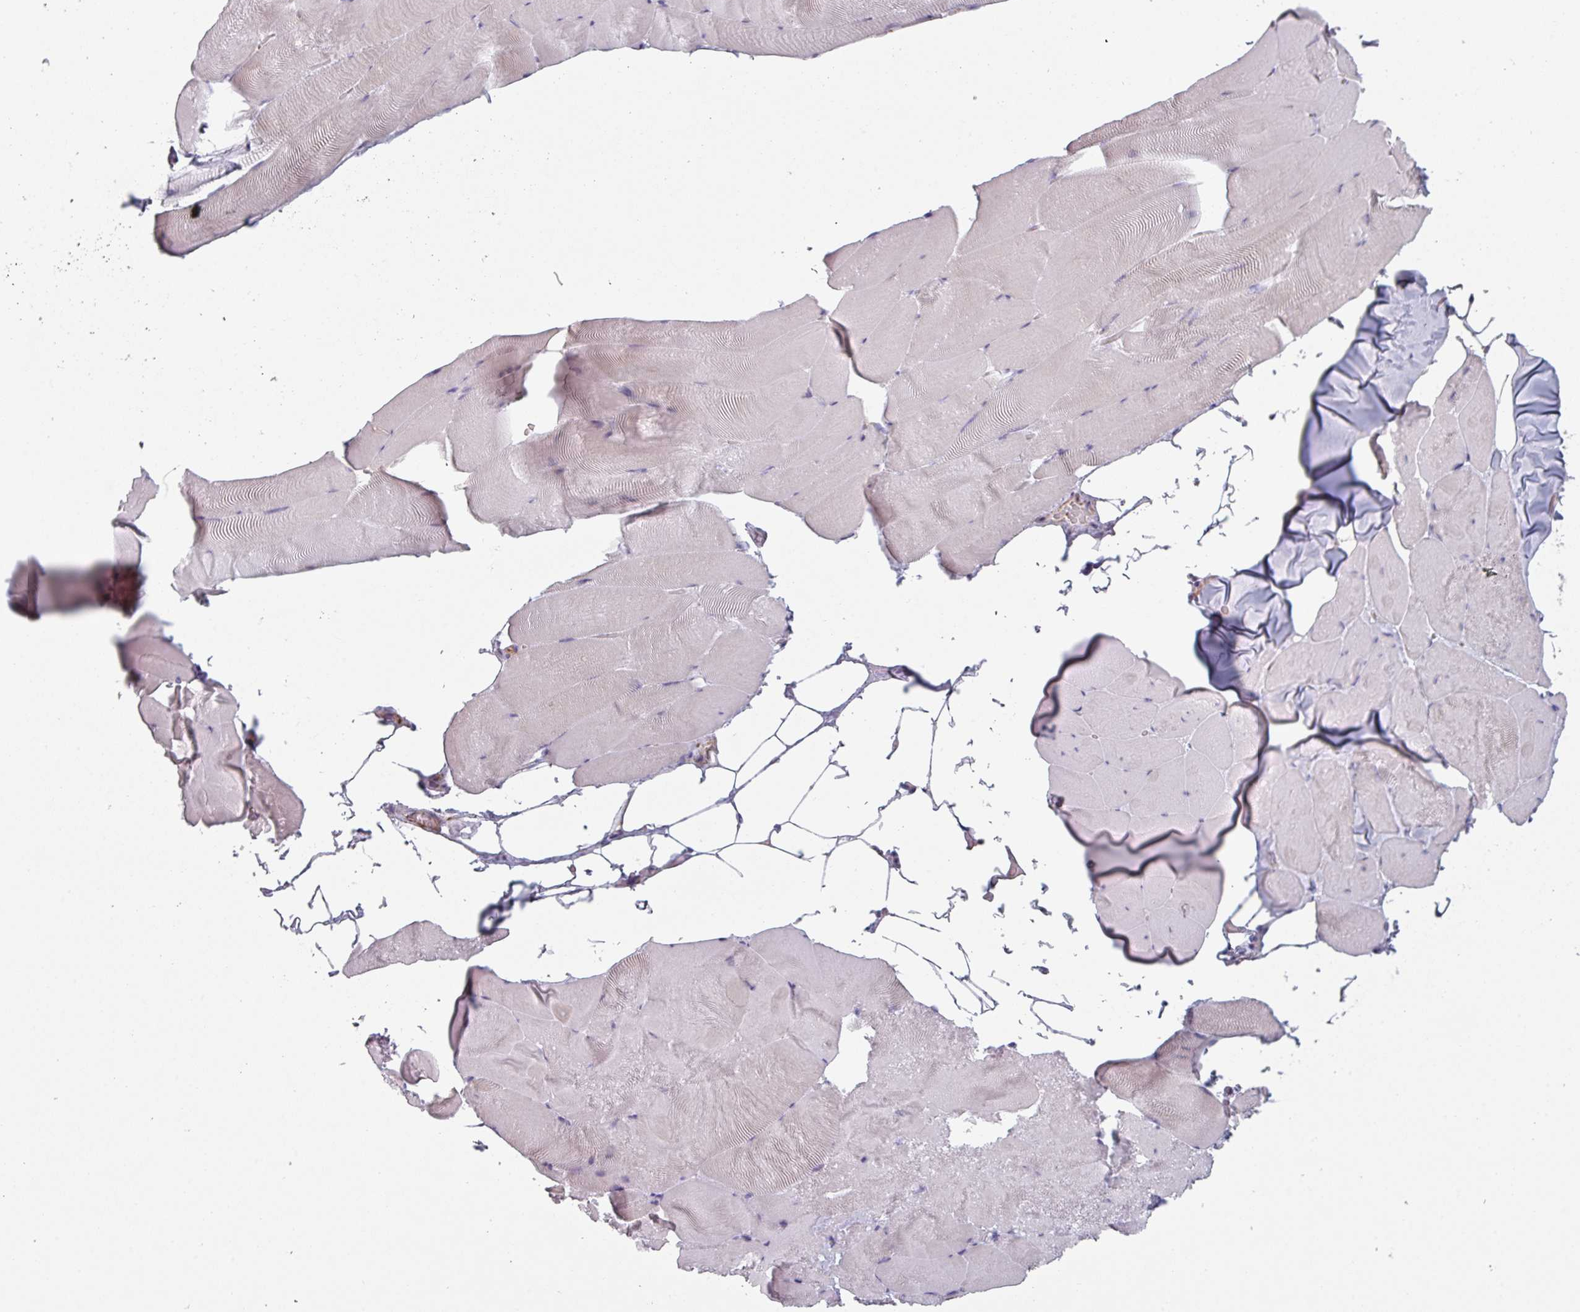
{"staining": {"intensity": "negative", "quantity": "none", "location": "none"}, "tissue": "skeletal muscle", "cell_type": "Myocytes", "image_type": "normal", "snomed": [{"axis": "morphology", "description": "Normal tissue, NOS"}, {"axis": "topography", "description": "Skeletal muscle"}], "caption": "Immunohistochemical staining of normal human skeletal muscle displays no significant expression in myocytes.", "gene": "GSTA1", "patient": {"sex": "female", "age": 64}}